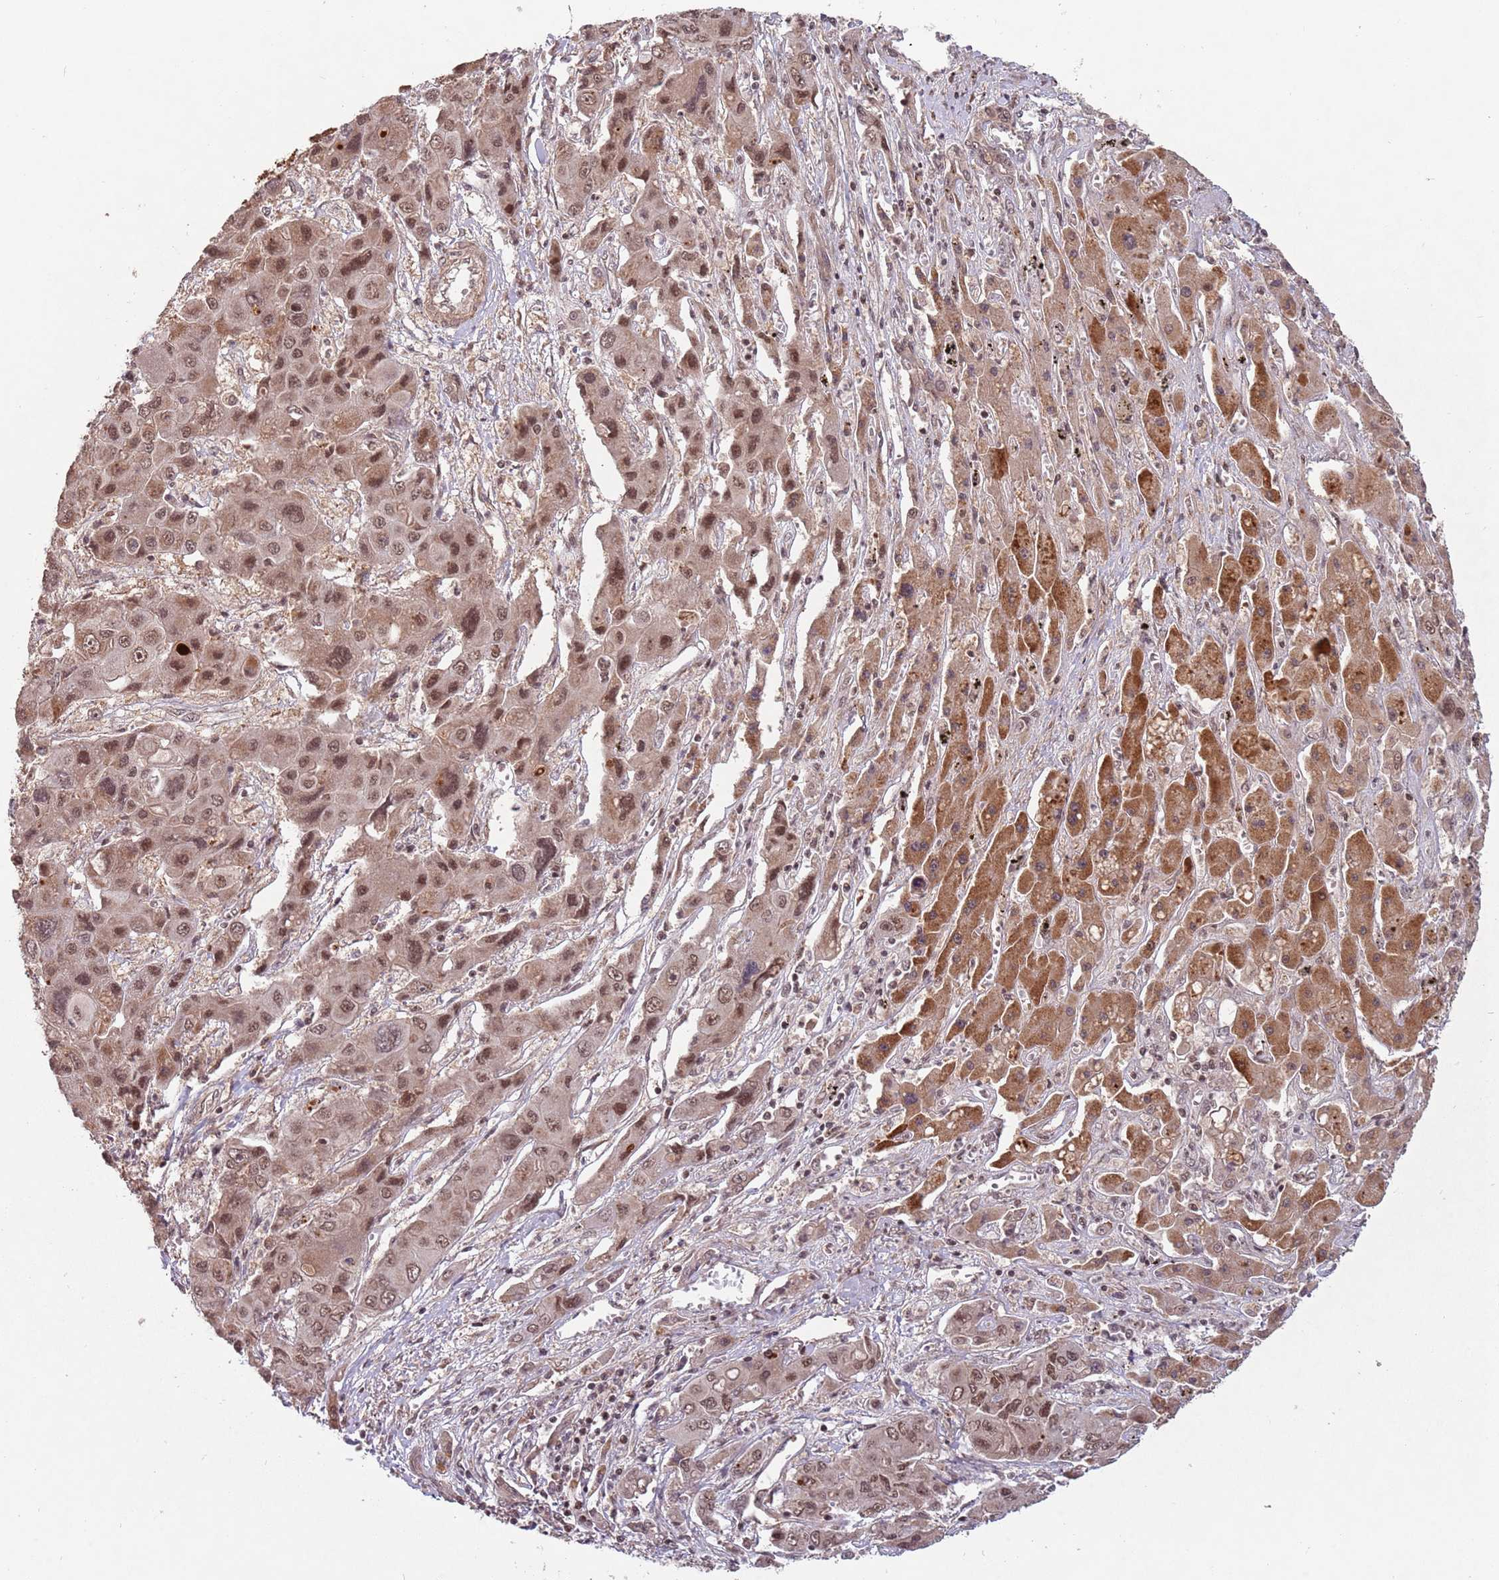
{"staining": {"intensity": "moderate", "quantity": ">75%", "location": "cytoplasmic/membranous,nuclear"}, "tissue": "liver cancer", "cell_type": "Tumor cells", "image_type": "cancer", "snomed": [{"axis": "morphology", "description": "Cholangiocarcinoma"}, {"axis": "topography", "description": "Liver"}], "caption": "Immunohistochemistry (IHC) staining of cholangiocarcinoma (liver), which displays medium levels of moderate cytoplasmic/membranous and nuclear staining in about >75% of tumor cells indicating moderate cytoplasmic/membranous and nuclear protein positivity. The staining was performed using DAB (brown) for protein detection and nuclei were counterstained in hematoxylin (blue).", "gene": "SUDS3", "patient": {"sex": "male", "age": 67}}